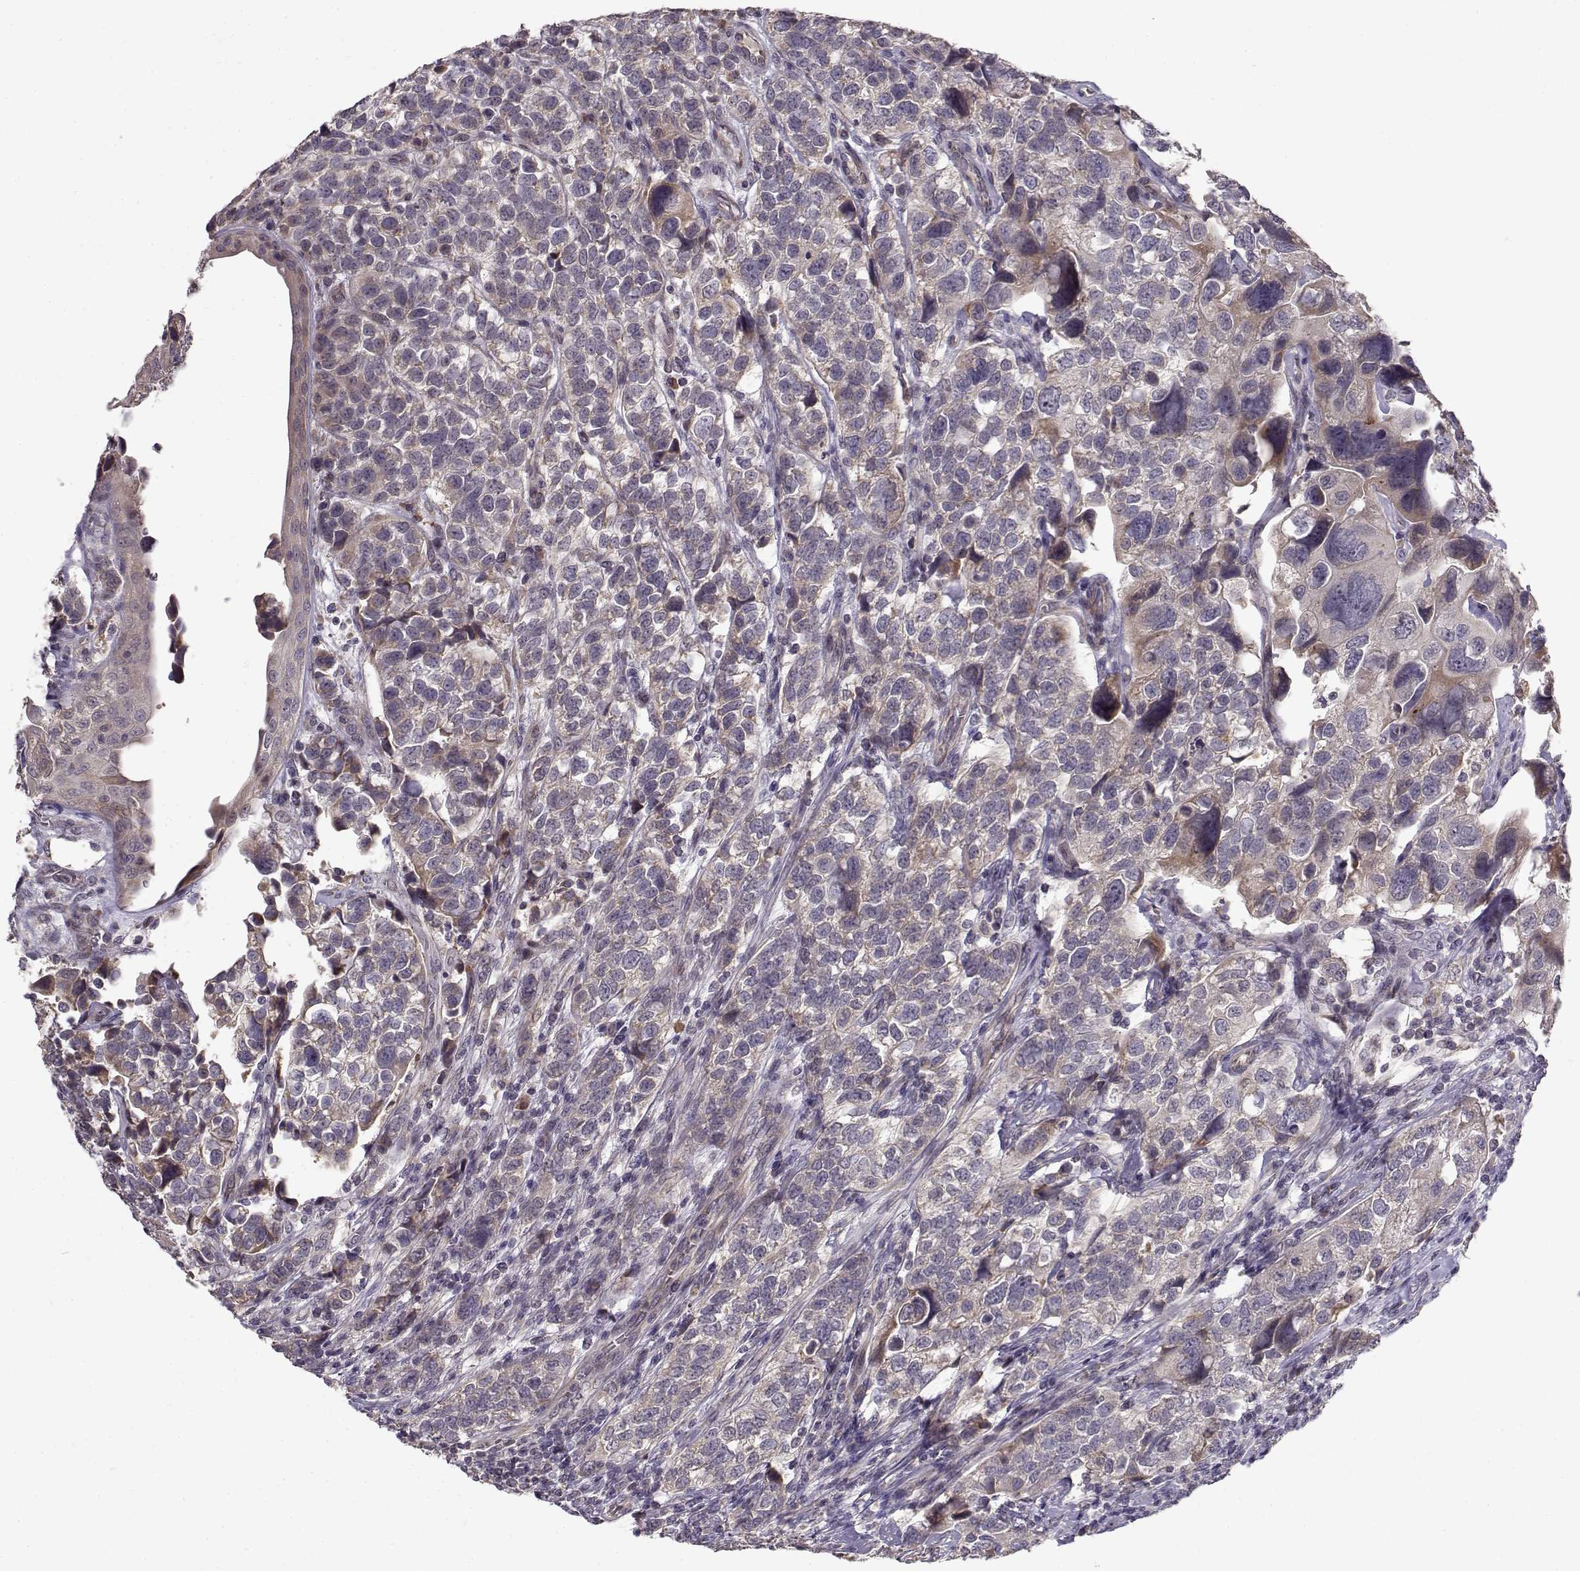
{"staining": {"intensity": "weak", "quantity": "<25%", "location": "cytoplasmic/membranous"}, "tissue": "urothelial cancer", "cell_type": "Tumor cells", "image_type": "cancer", "snomed": [{"axis": "morphology", "description": "Urothelial carcinoma, High grade"}, {"axis": "topography", "description": "Urinary bladder"}], "caption": "Tumor cells are negative for brown protein staining in urothelial carcinoma (high-grade).", "gene": "ENTPD8", "patient": {"sex": "female", "age": 58}}